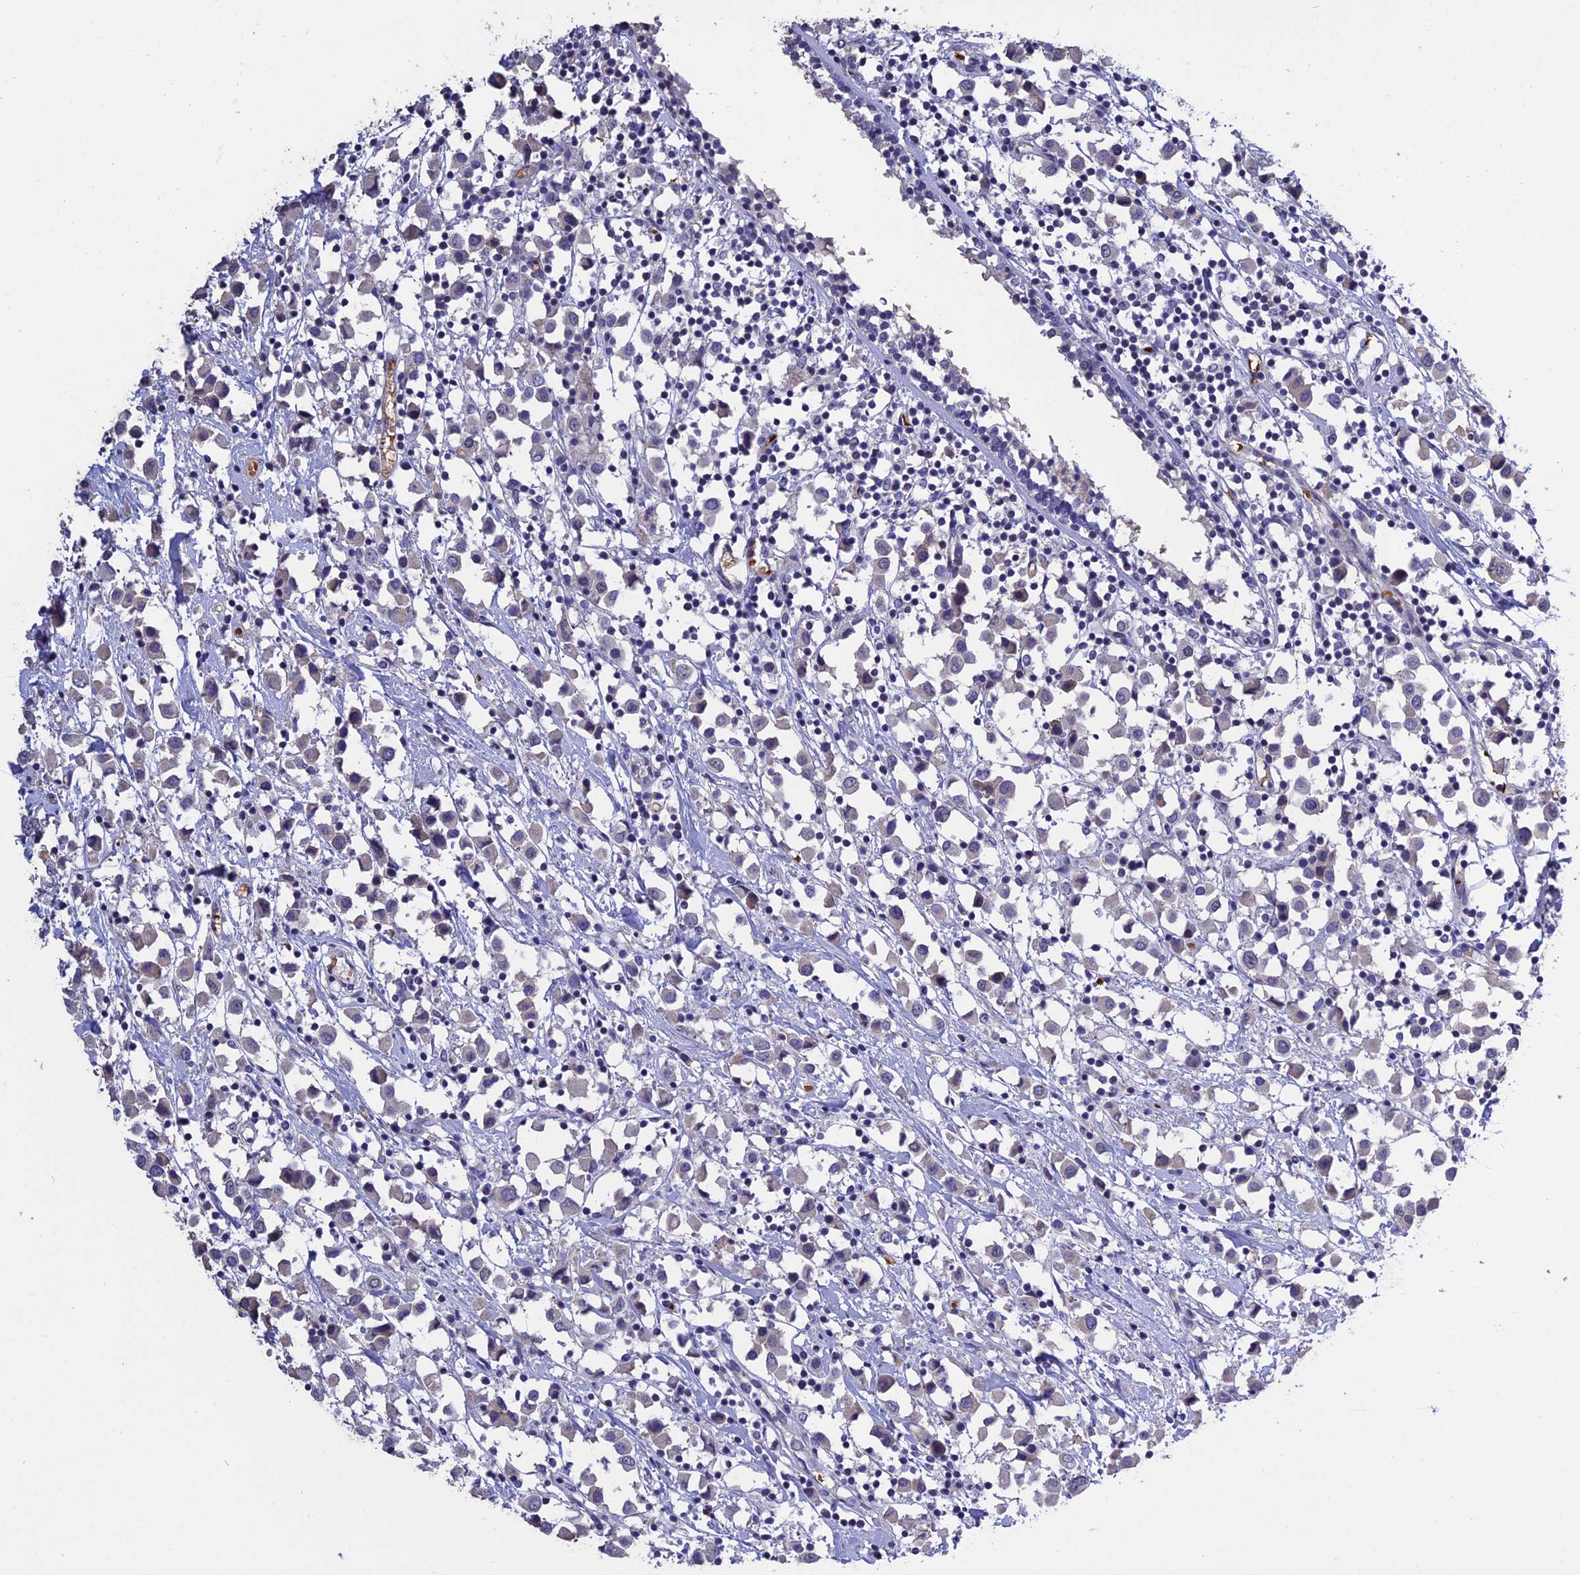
{"staining": {"intensity": "negative", "quantity": "none", "location": "none"}, "tissue": "breast cancer", "cell_type": "Tumor cells", "image_type": "cancer", "snomed": [{"axis": "morphology", "description": "Duct carcinoma"}, {"axis": "topography", "description": "Breast"}], "caption": "Human breast invasive ductal carcinoma stained for a protein using immunohistochemistry demonstrates no staining in tumor cells.", "gene": "KNOP1", "patient": {"sex": "female", "age": 61}}